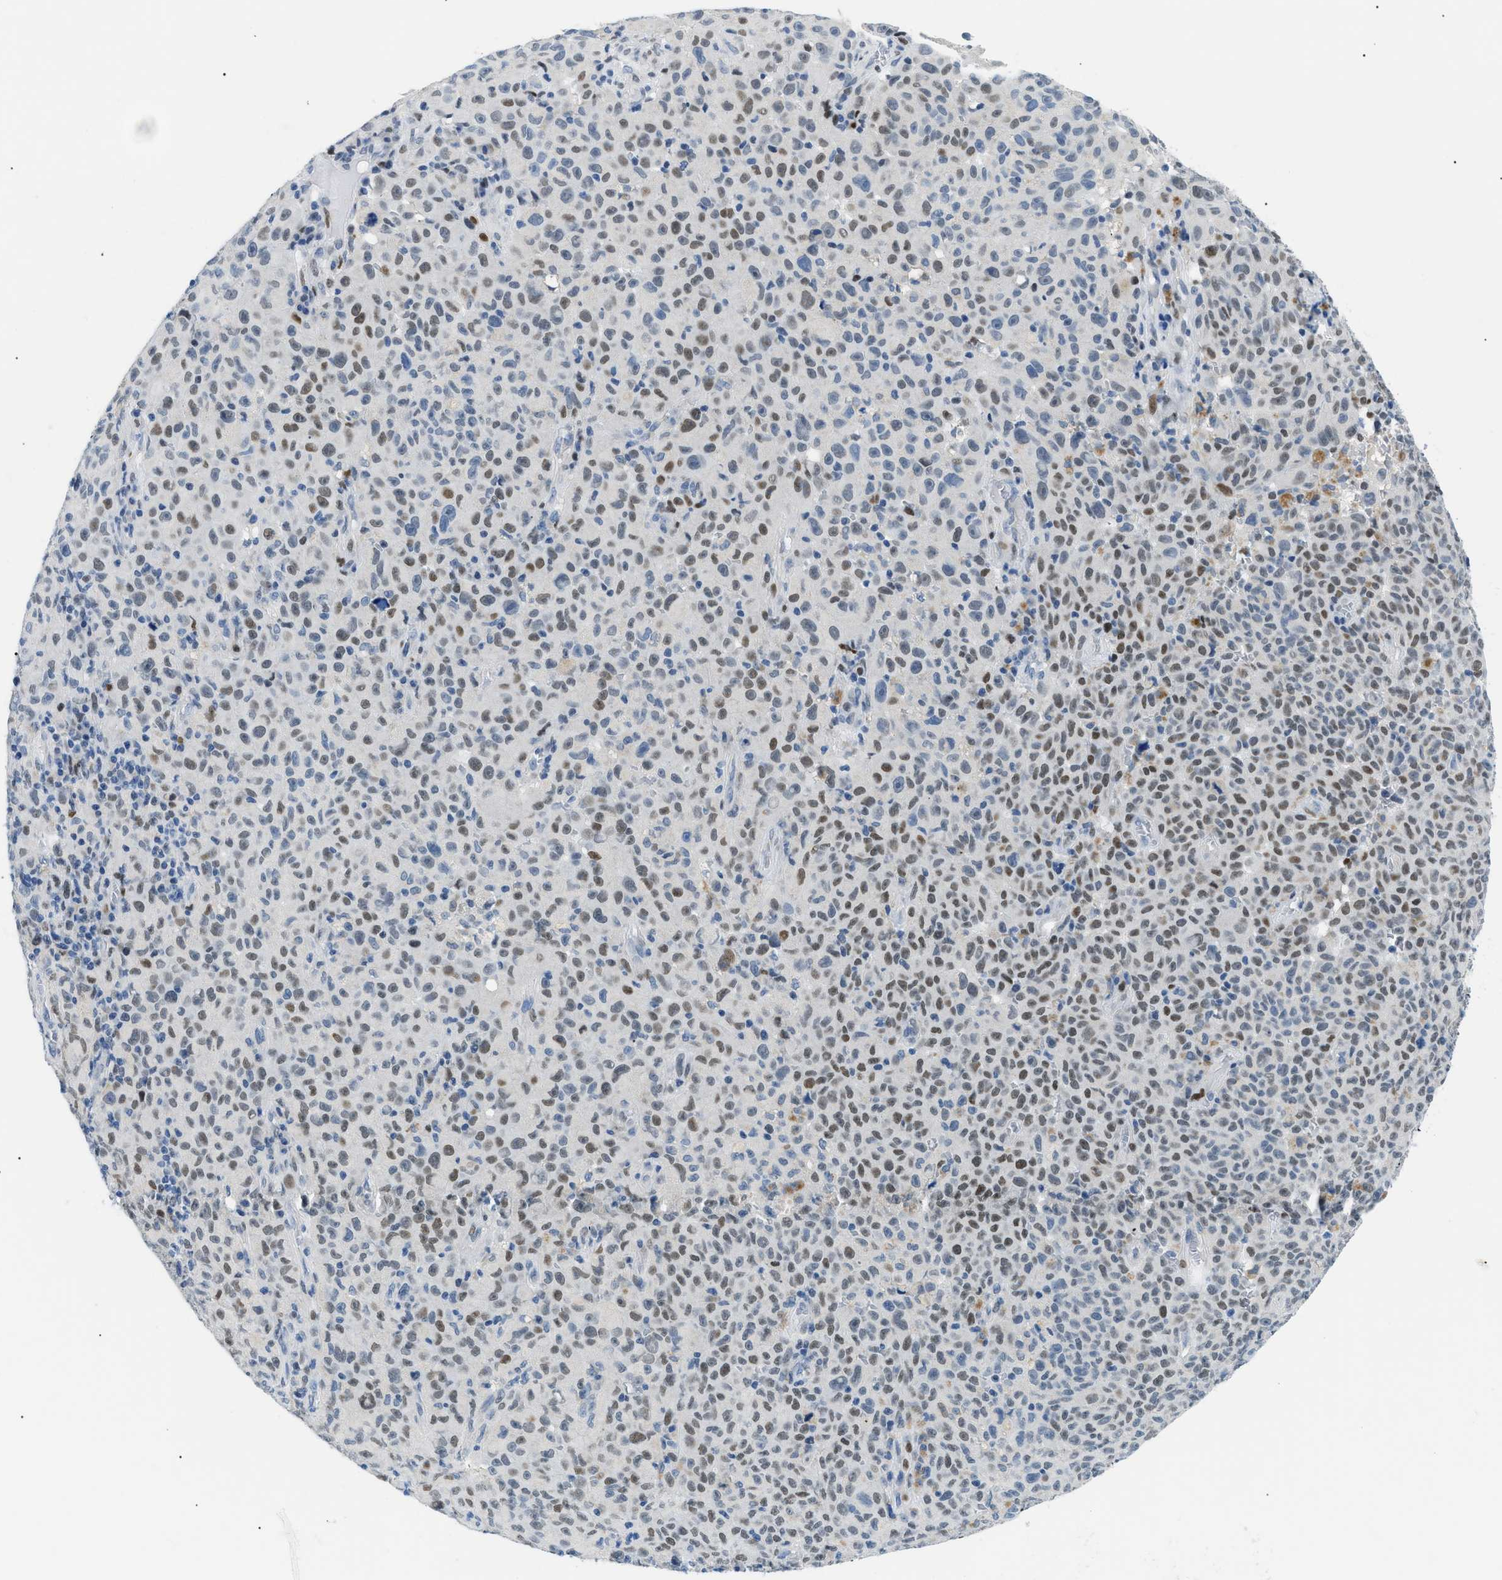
{"staining": {"intensity": "moderate", "quantity": "25%-75%", "location": "nuclear"}, "tissue": "melanoma", "cell_type": "Tumor cells", "image_type": "cancer", "snomed": [{"axis": "morphology", "description": "Malignant melanoma, NOS"}, {"axis": "topography", "description": "Skin"}], "caption": "Moderate nuclear expression is present in approximately 25%-75% of tumor cells in malignant melanoma.", "gene": "SMARCC1", "patient": {"sex": "female", "age": 82}}